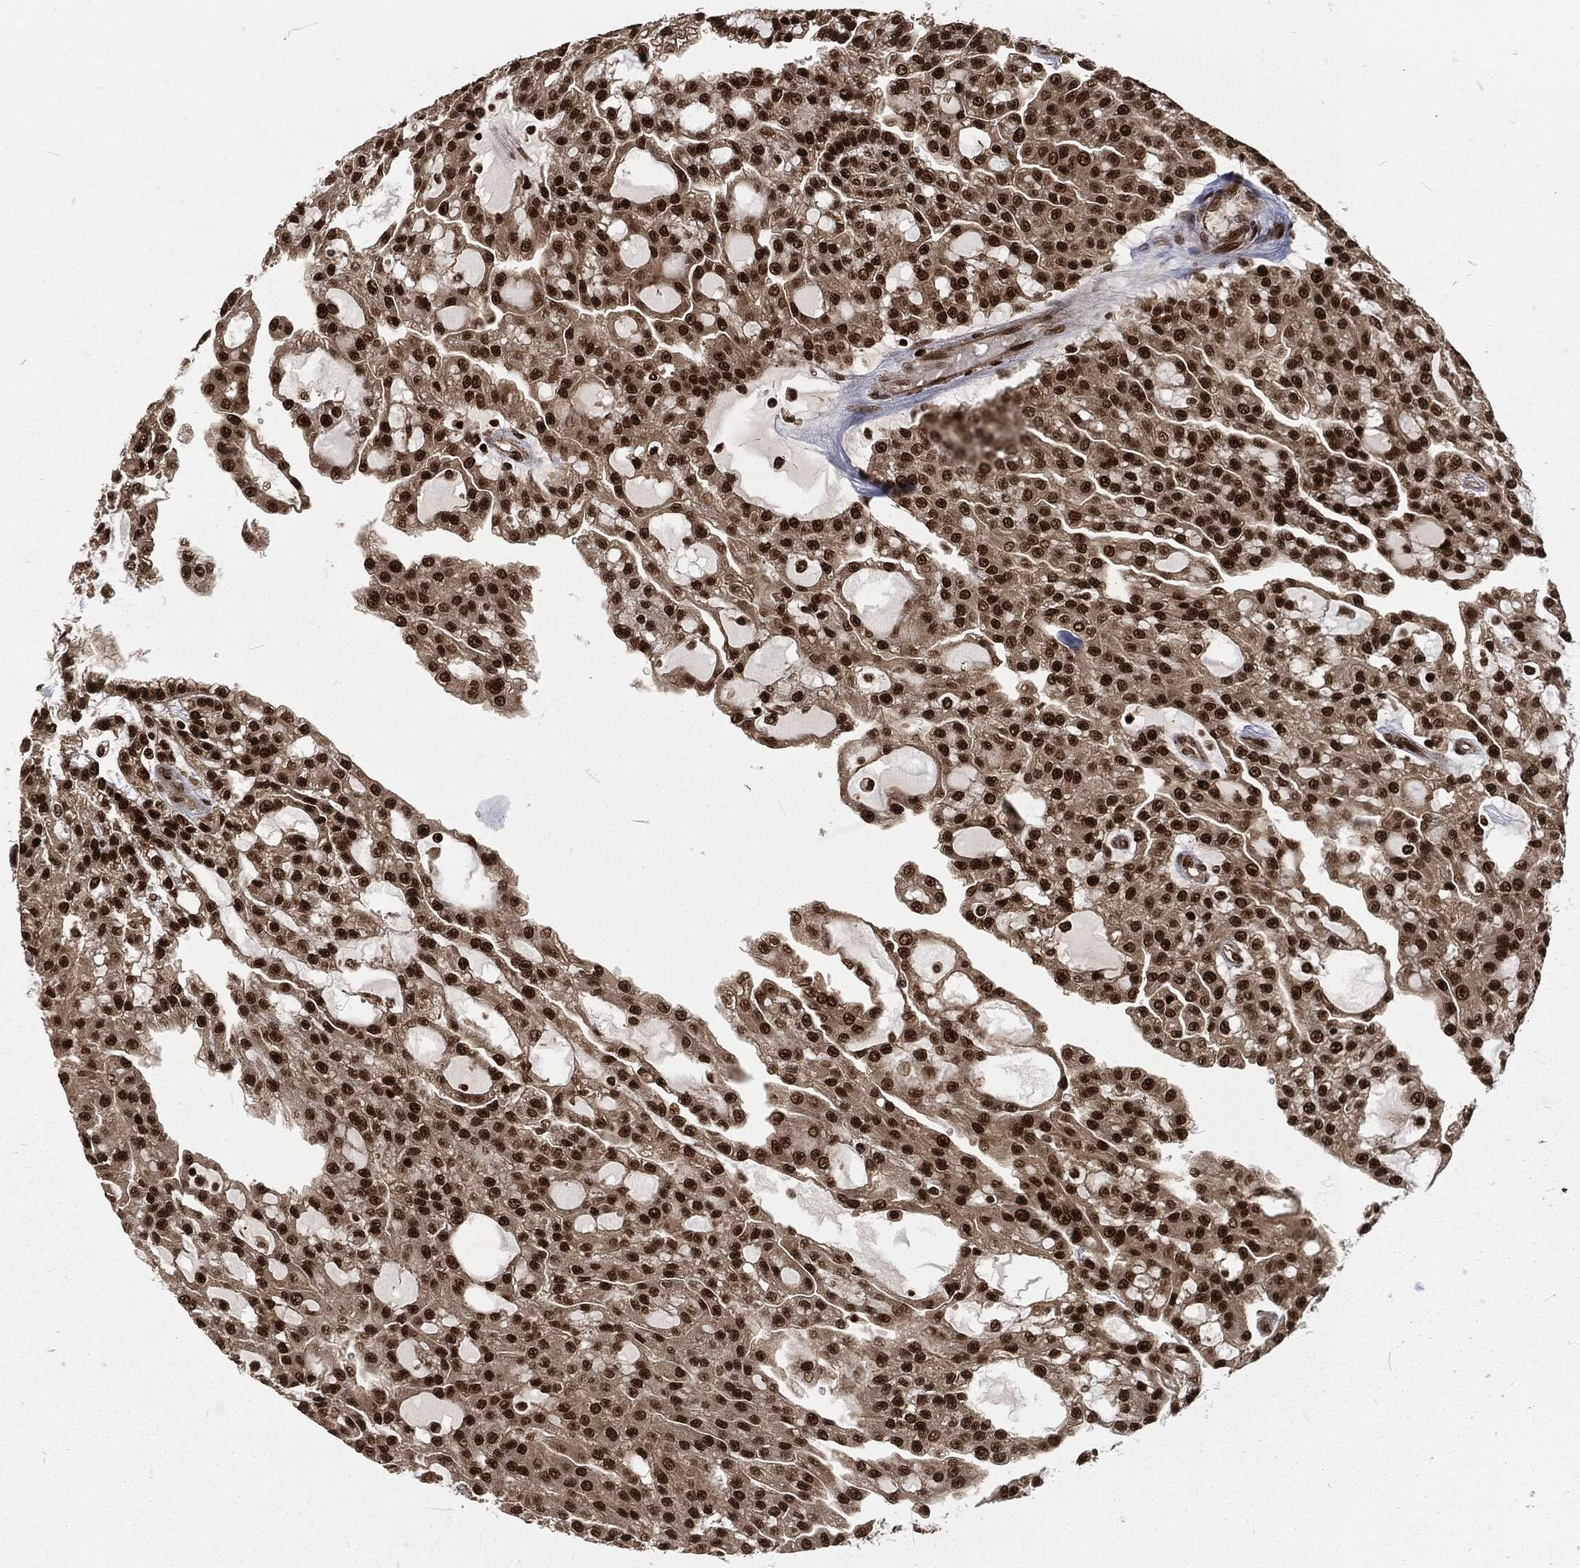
{"staining": {"intensity": "strong", "quantity": ">75%", "location": "nuclear"}, "tissue": "renal cancer", "cell_type": "Tumor cells", "image_type": "cancer", "snomed": [{"axis": "morphology", "description": "Adenocarcinoma, NOS"}, {"axis": "topography", "description": "Kidney"}], "caption": "Renal cancer stained with DAB (3,3'-diaminobenzidine) IHC exhibits high levels of strong nuclear expression in about >75% of tumor cells.", "gene": "NGRN", "patient": {"sex": "male", "age": 63}}